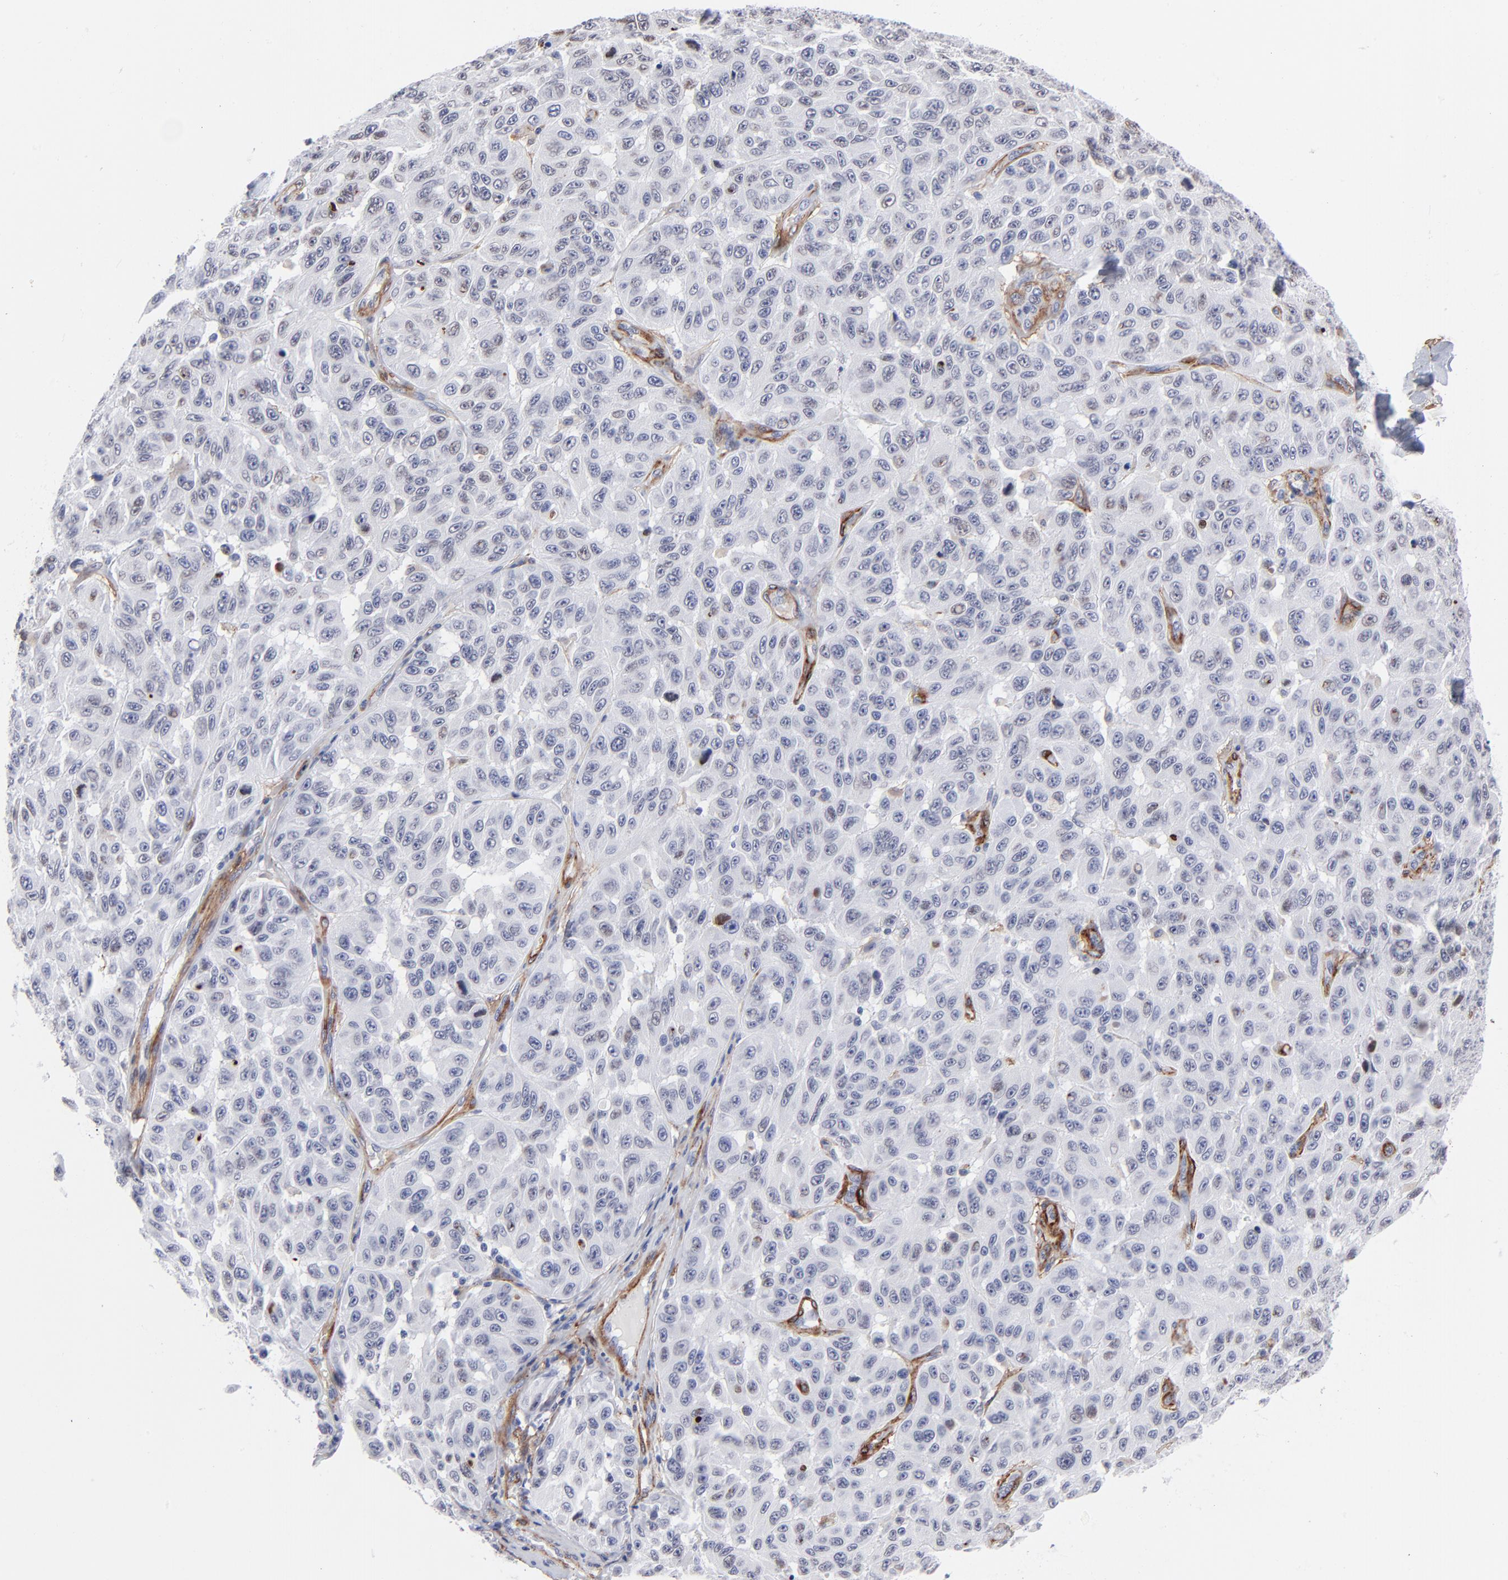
{"staining": {"intensity": "negative", "quantity": "none", "location": "none"}, "tissue": "melanoma", "cell_type": "Tumor cells", "image_type": "cancer", "snomed": [{"axis": "morphology", "description": "Malignant melanoma, NOS"}, {"axis": "topography", "description": "Skin"}], "caption": "Melanoma was stained to show a protein in brown. There is no significant expression in tumor cells.", "gene": "PDGFRB", "patient": {"sex": "male", "age": 30}}